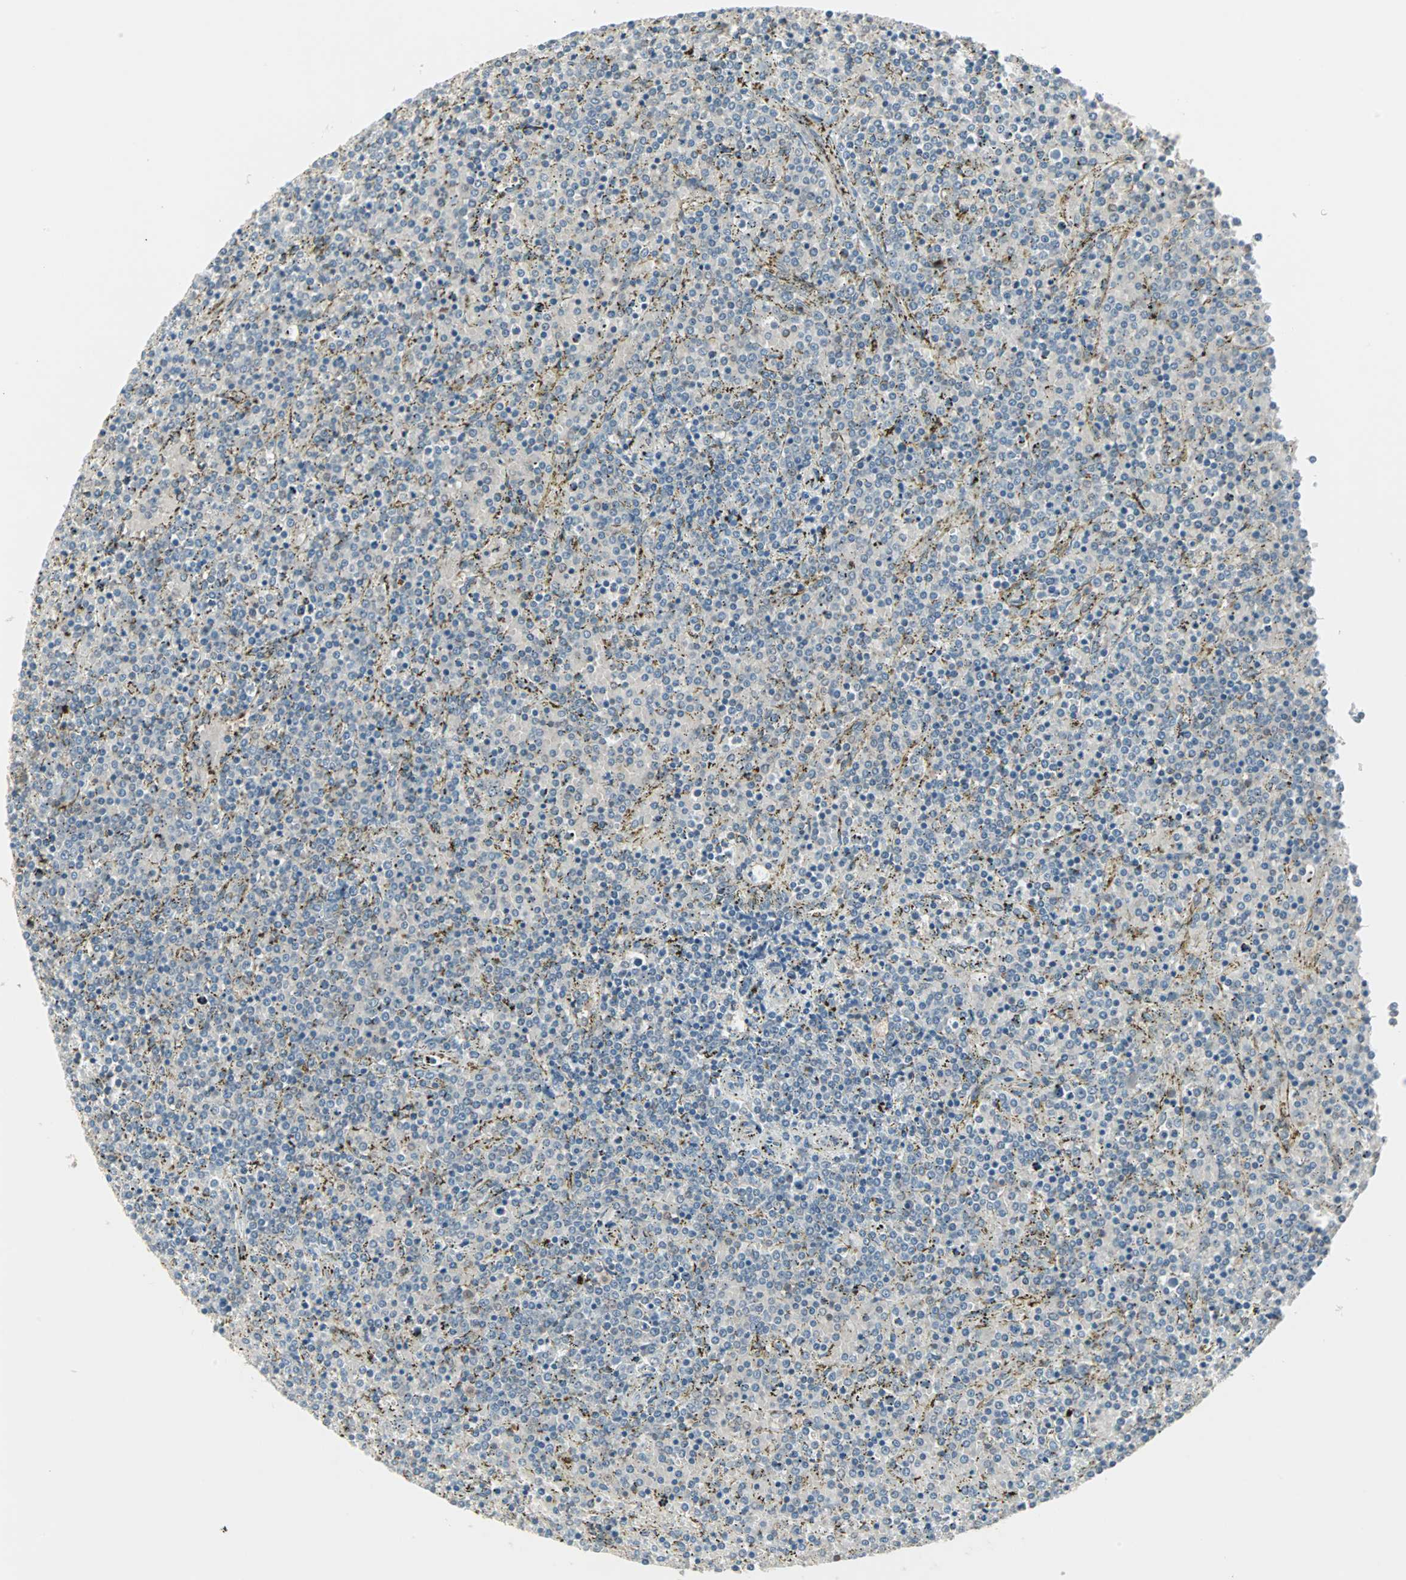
{"staining": {"intensity": "negative", "quantity": "none", "location": "none"}, "tissue": "lymphoma", "cell_type": "Tumor cells", "image_type": "cancer", "snomed": [{"axis": "morphology", "description": "Malignant lymphoma, non-Hodgkin's type, Low grade"}, {"axis": "topography", "description": "Spleen"}], "caption": "A high-resolution photomicrograph shows IHC staining of lymphoma, which displays no significant staining in tumor cells. (Stains: DAB (3,3'-diaminobenzidine) immunohistochemistry (IHC) with hematoxylin counter stain, Microscopy: brightfield microscopy at high magnification).", "gene": "PTPA", "patient": {"sex": "female", "age": 77}}